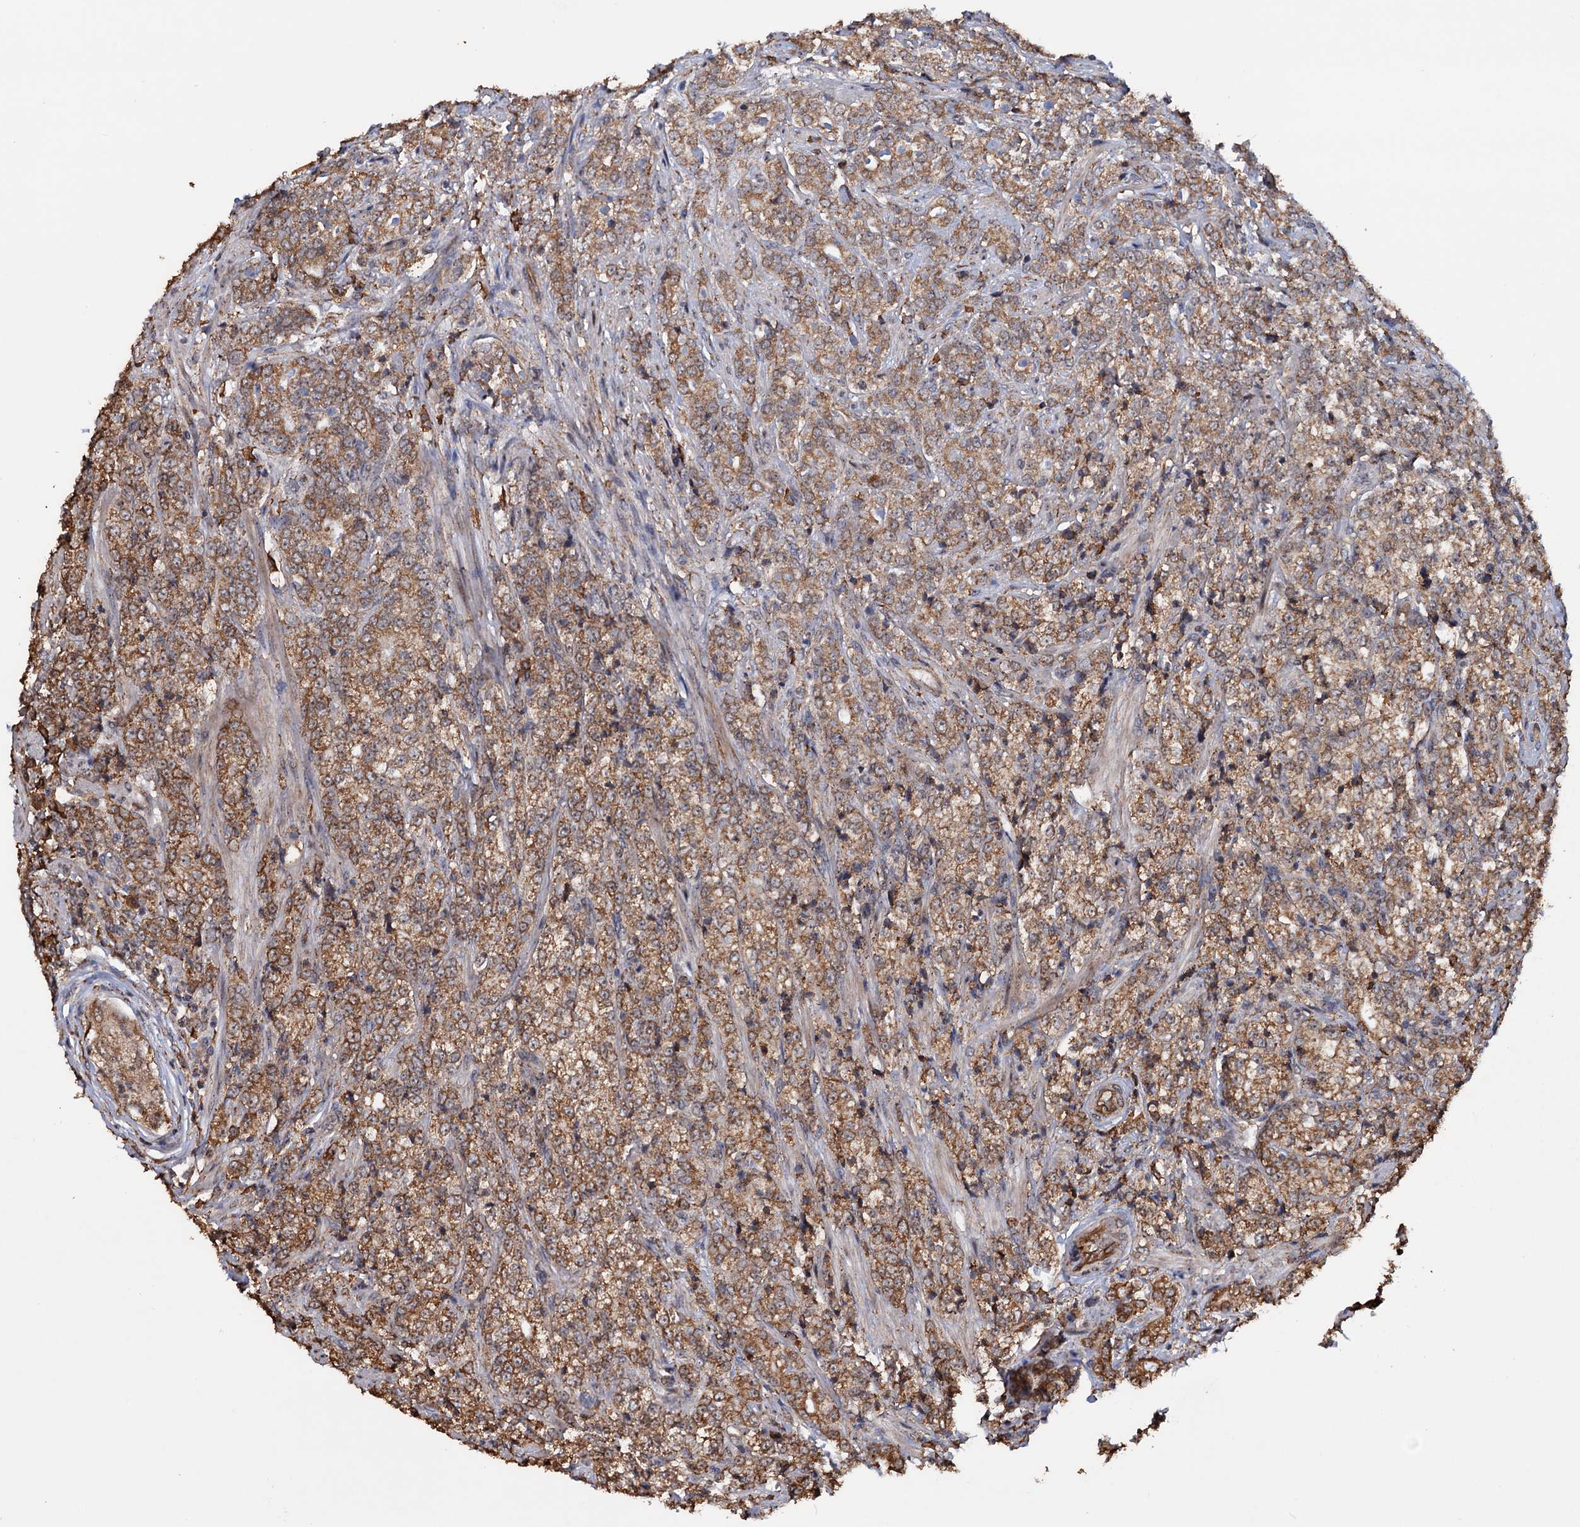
{"staining": {"intensity": "moderate", "quantity": ">75%", "location": "cytoplasmic/membranous"}, "tissue": "prostate cancer", "cell_type": "Tumor cells", "image_type": "cancer", "snomed": [{"axis": "morphology", "description": "Adenocarcinoma, High grade"}, {"axis": "topography", "description": "Prostate"}], "caption": "Protein staining shows moderate cytoplasmic/membranous positivity in about >75% of tumor cells in prostate cancer.", "gene": "TBC1D12", "patient": {"sex": "male", "age": 69}}